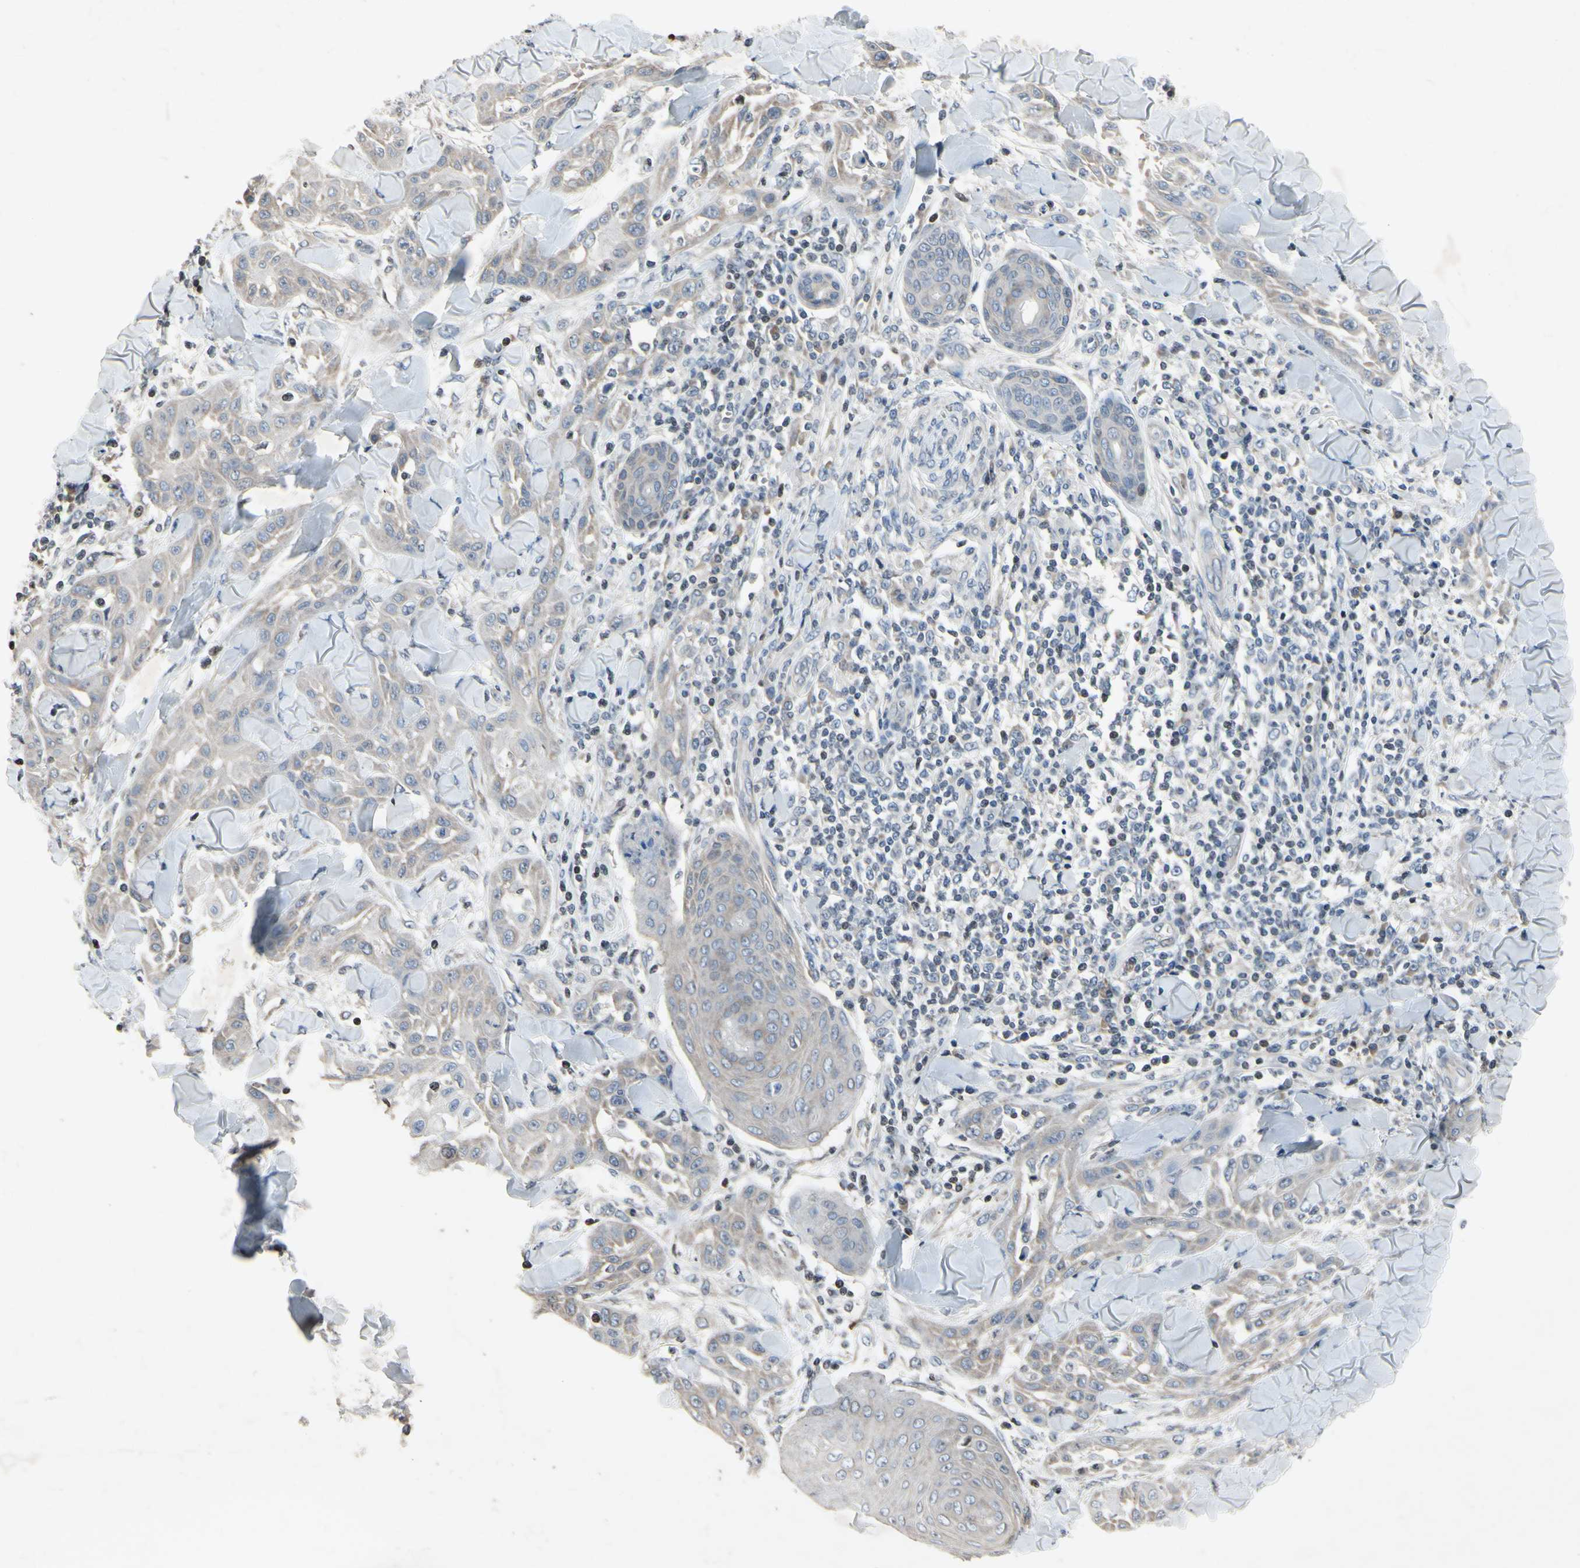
{"staining": {"intensity": "weak", "quantity": ">75%", "location": "cytoplasmic/membranous"}, "tissue": "skin cancer", "cell_type": "Tumor cells", "image_type": "cancer", "snomed": [{"axis": "morphology", "description": "Squamous cell carcinoma, NOS"}, {"axis": "topography", "description": "Skin"}], "caption": "This is a micrograph of immunohistochemistry (IHC) staining of skin squamous cell carcinoma, which shows weak positivity in the cytoplasmic/membranous of tumor cells.", "gene": "ARG1", "patient": {"sex": "male", "age": 24}}